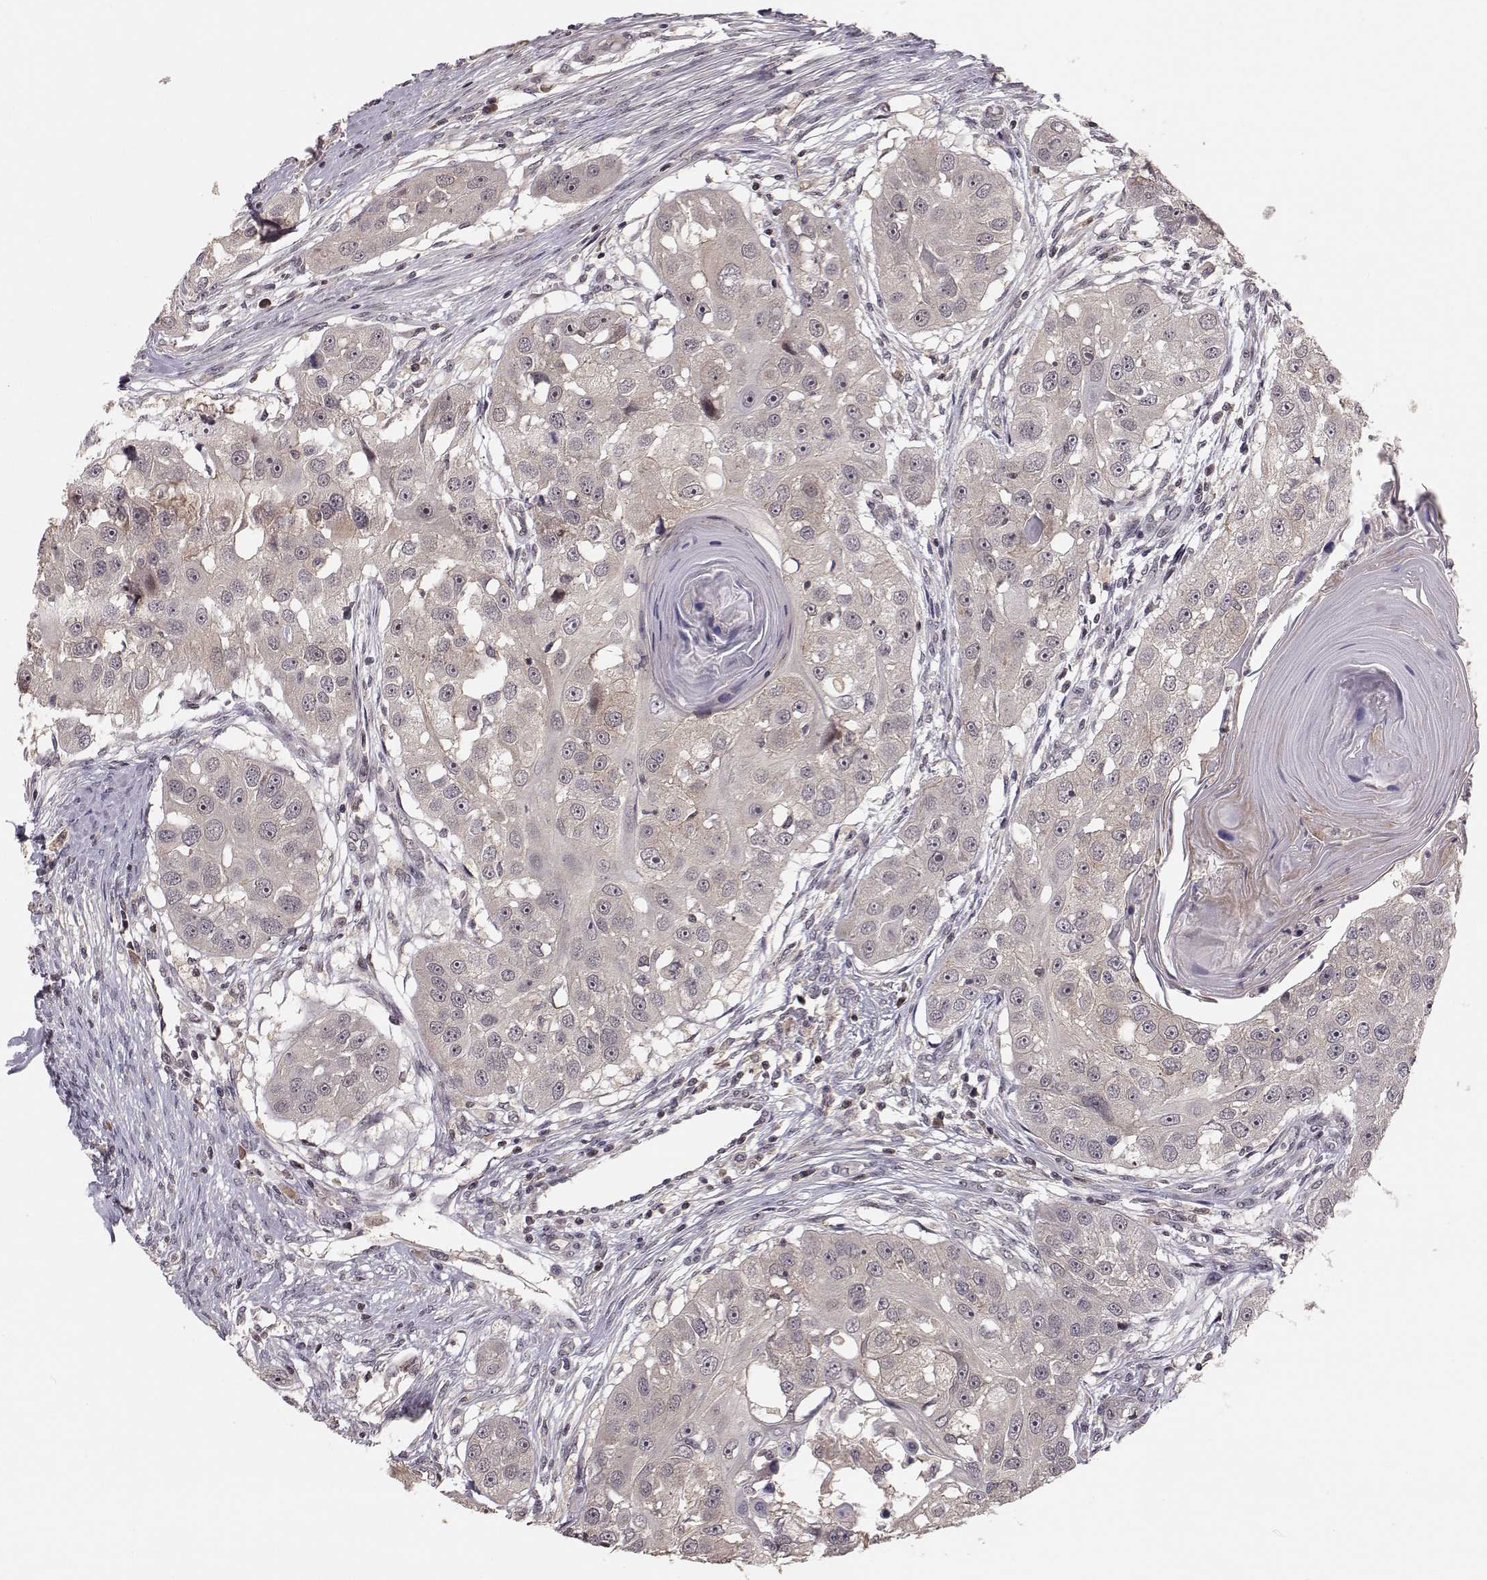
{"staining": {"intensity": "negative", "quantity": "none", "location": "none"}, "tissue": "head and neck cancer", "cell_type": "Tumor cells", "image_type": "cancer", "snomed": [{"axis": "morphology", "description": "Squamous cell carcinoma, NOS"}, {"axis": "topography", "description": "Head-Neck"}], "caption": "Immunohistochemistry photomicrograph of neoplastic tissue: head and neck squamous cell carcinoma stained with DAB displays no significant protein staining in tumor cells.", "gene": "PLEKHG3", "patient": {"sex": "male", "age": 51}}